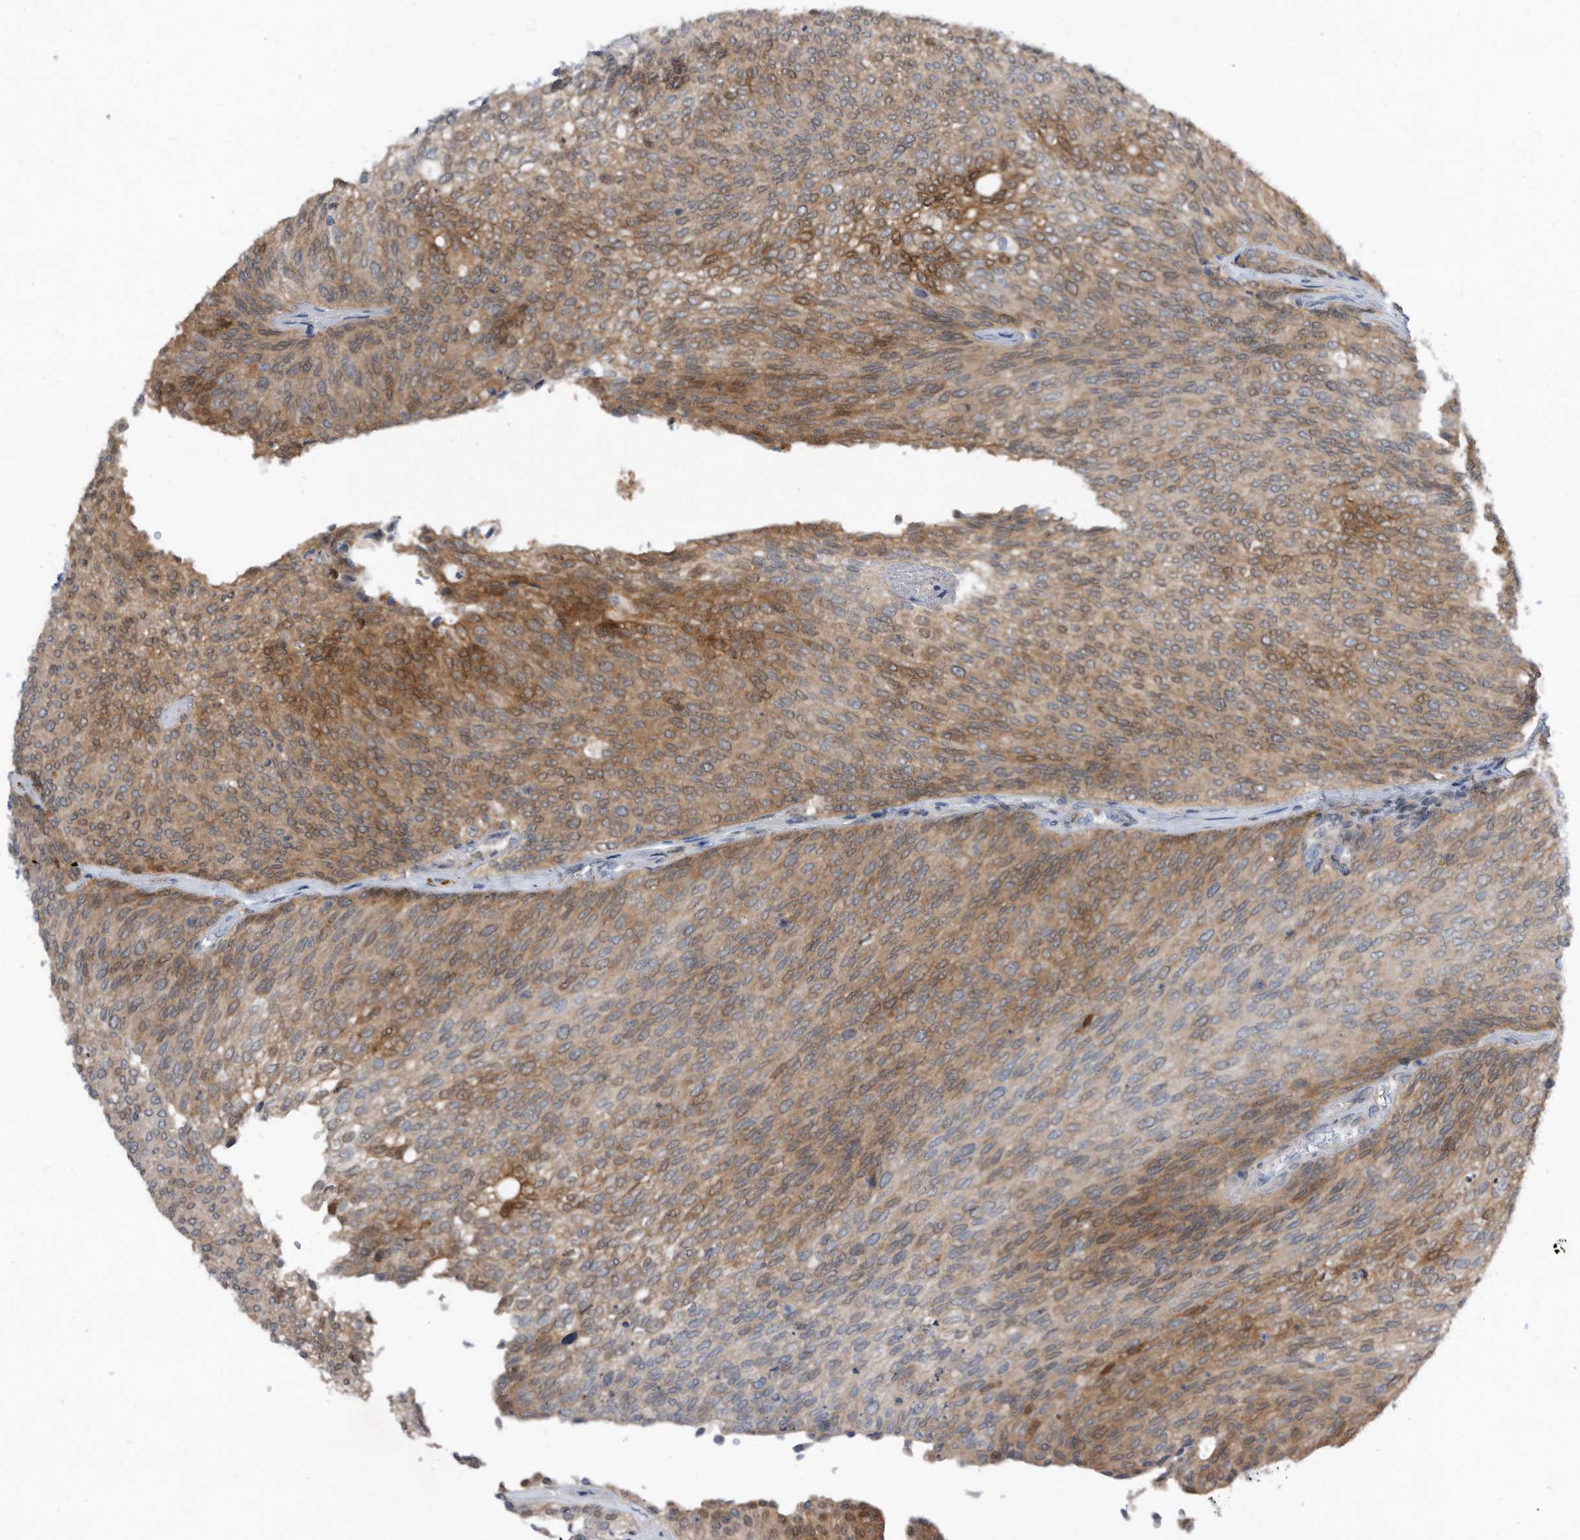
{"staining": {"intensity": "moderate", "quantity": "25%-75%", "location": "cytoplasmic/membranous"}, "tissue": "urothelial cancer", "cell_type": "Tumor cells", "image_type": "cancer", "snomed": [{"axis": "morphology", "description": "Urothelial carcinoma, Low grade"}, {"axis": "topography", "description": "Urinary bladder"}], "caption": "Immunohistochemistry staining of urothelial carcinoma (low-grade), which demonstrates medium levels of moderate cytoplasmic/membranous staining in about 25%-75% of tumor cells indicating moderate cytoplasmic/membranous protein staining. The staining was performed using DAB (brown) for protein detection and nuclei were counterstained in hematoxylin (blue).", "gene": "MAP2K6", "patient": {"sex": "female", "age": 79}}